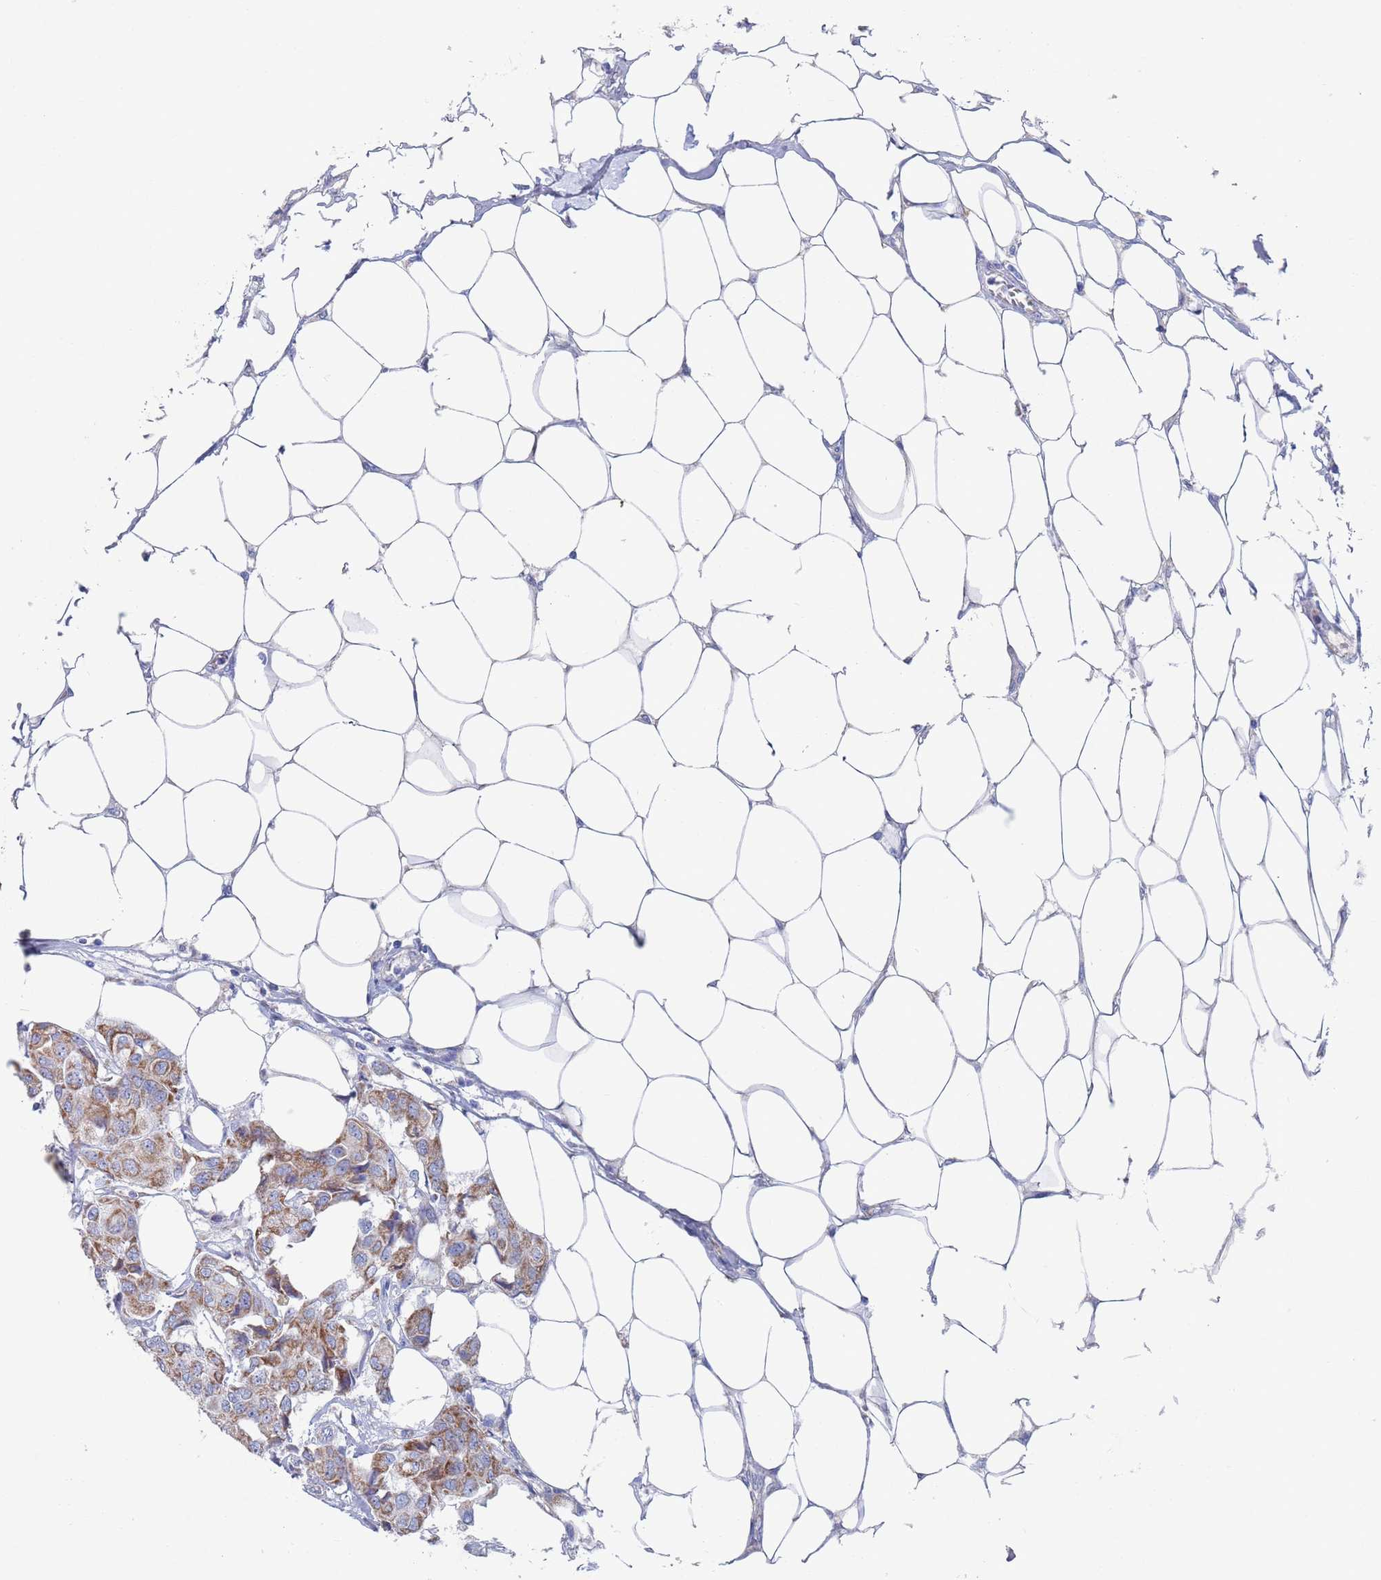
{"staining": {"intensity": "strong", "quantity": ">75%", "location": "cytoplasmic/membranous"}, "tissue": "breast cancer", "cell_type": "Tumor cells", "image_type": "cancer", "snomed": [{"axis": "morphology", "description": "Duct carcinoma"}, {"axis": "topography", "description": "Breast"}, {"axis": "topography", "description": "Lymph node"}], "caption": "Breast cancer (invasive ductal carcinoma) tissue shows strong cytoplasmic/membranous positivity in approximately >75% of tumor cells", "gene": "MRPL22", "patient": {"sex": "female", "age": 80}}